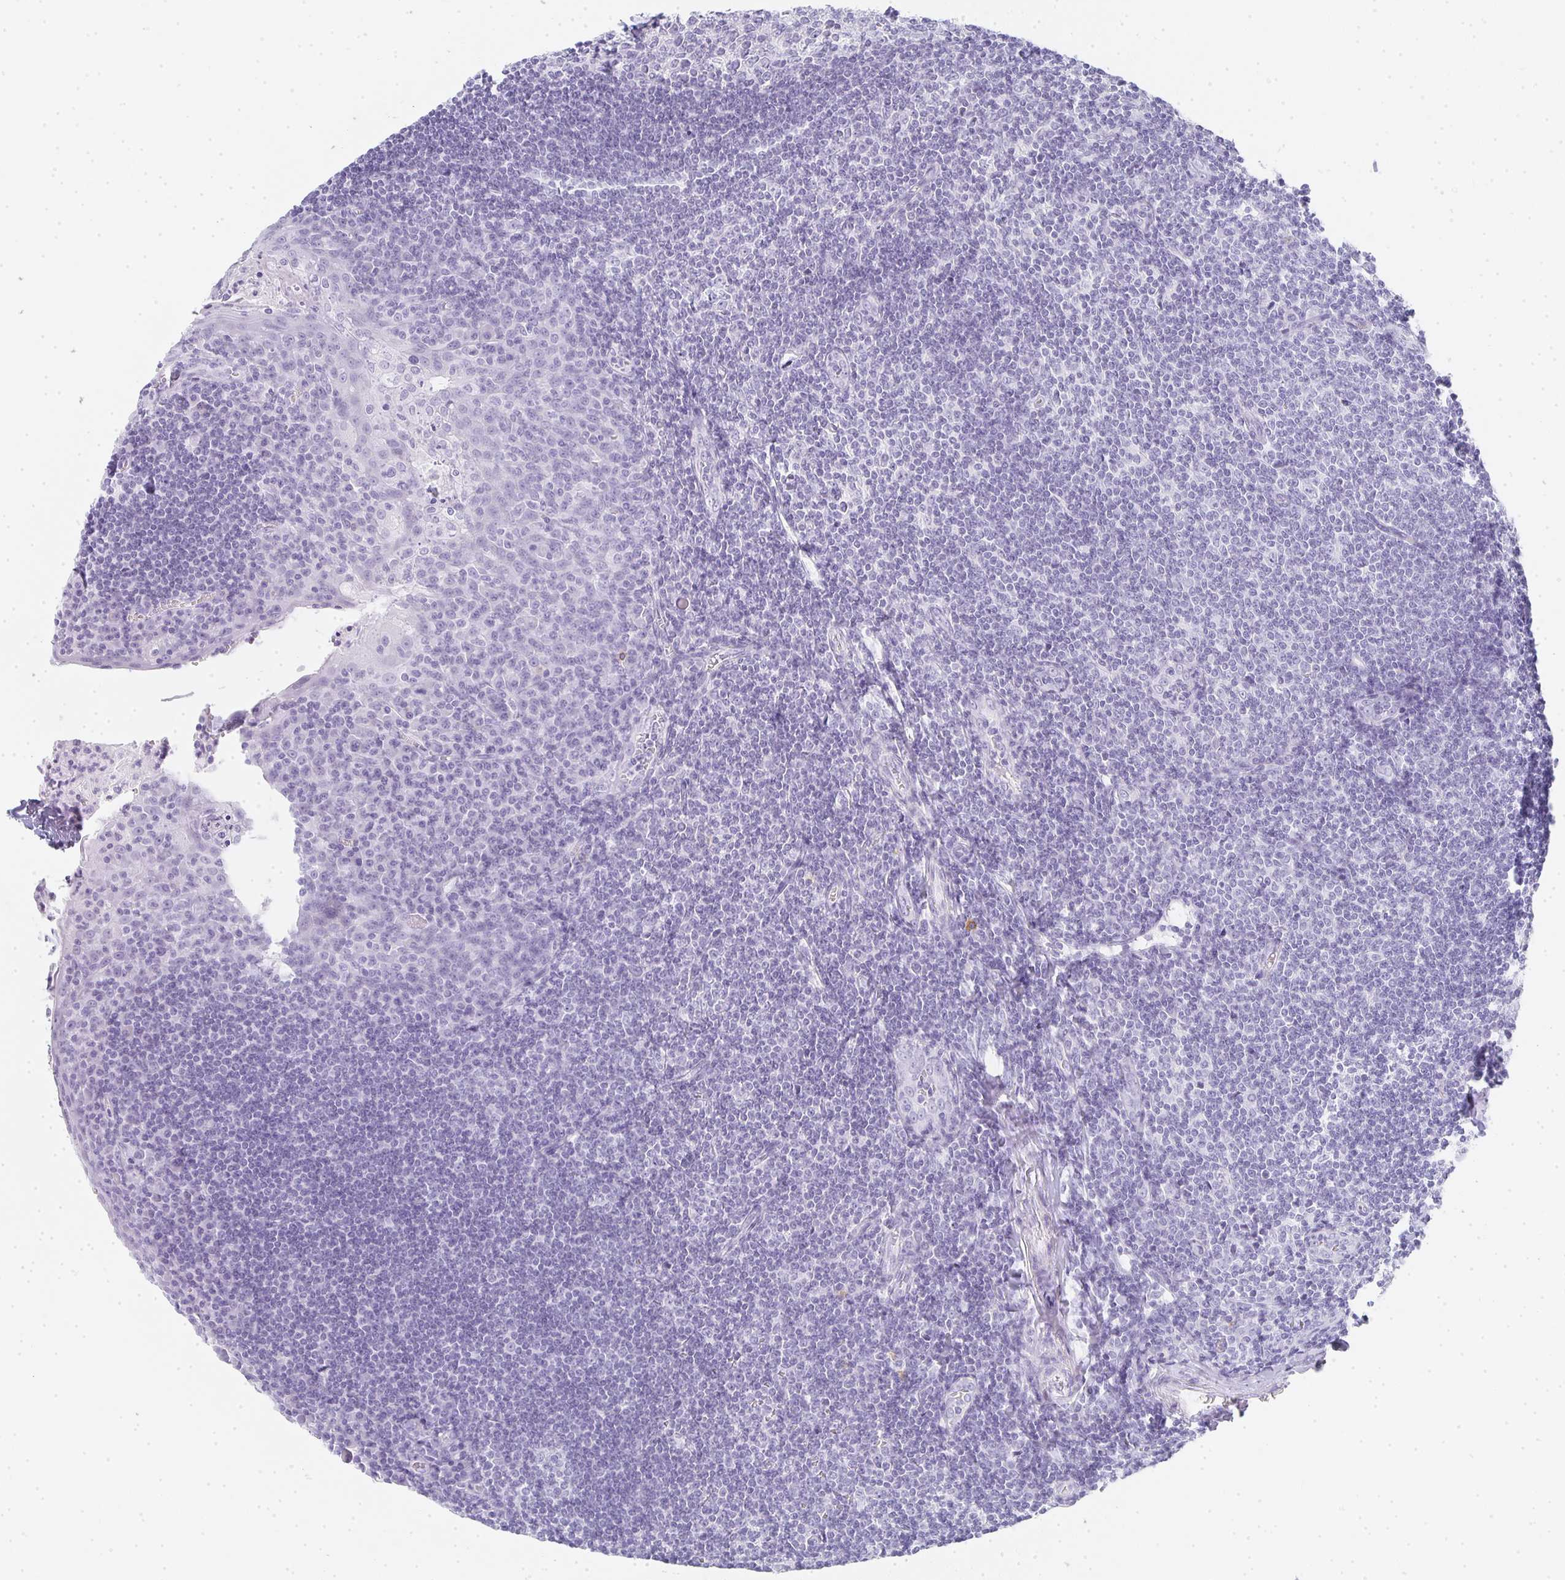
{"staining": {"intensity": "negative", "quantity": "none", "location": "none"}, "tissue": "tonsil", "cell_type": "Germinal center cells", "image_type": "normal", "snomed": [{"axis": "morphology", "description": "Normal tissue, NOS"}, {"axis": "topography", "description": "Tonsil"}], "caption": "High power microscopy histopathology image of an immunohistochemistry photomicrograph of normal tonsil, revealing no significant expression in germinal center cells.", "gene": "TPSD1", "patient": {"sex": "male", "age": 27}}